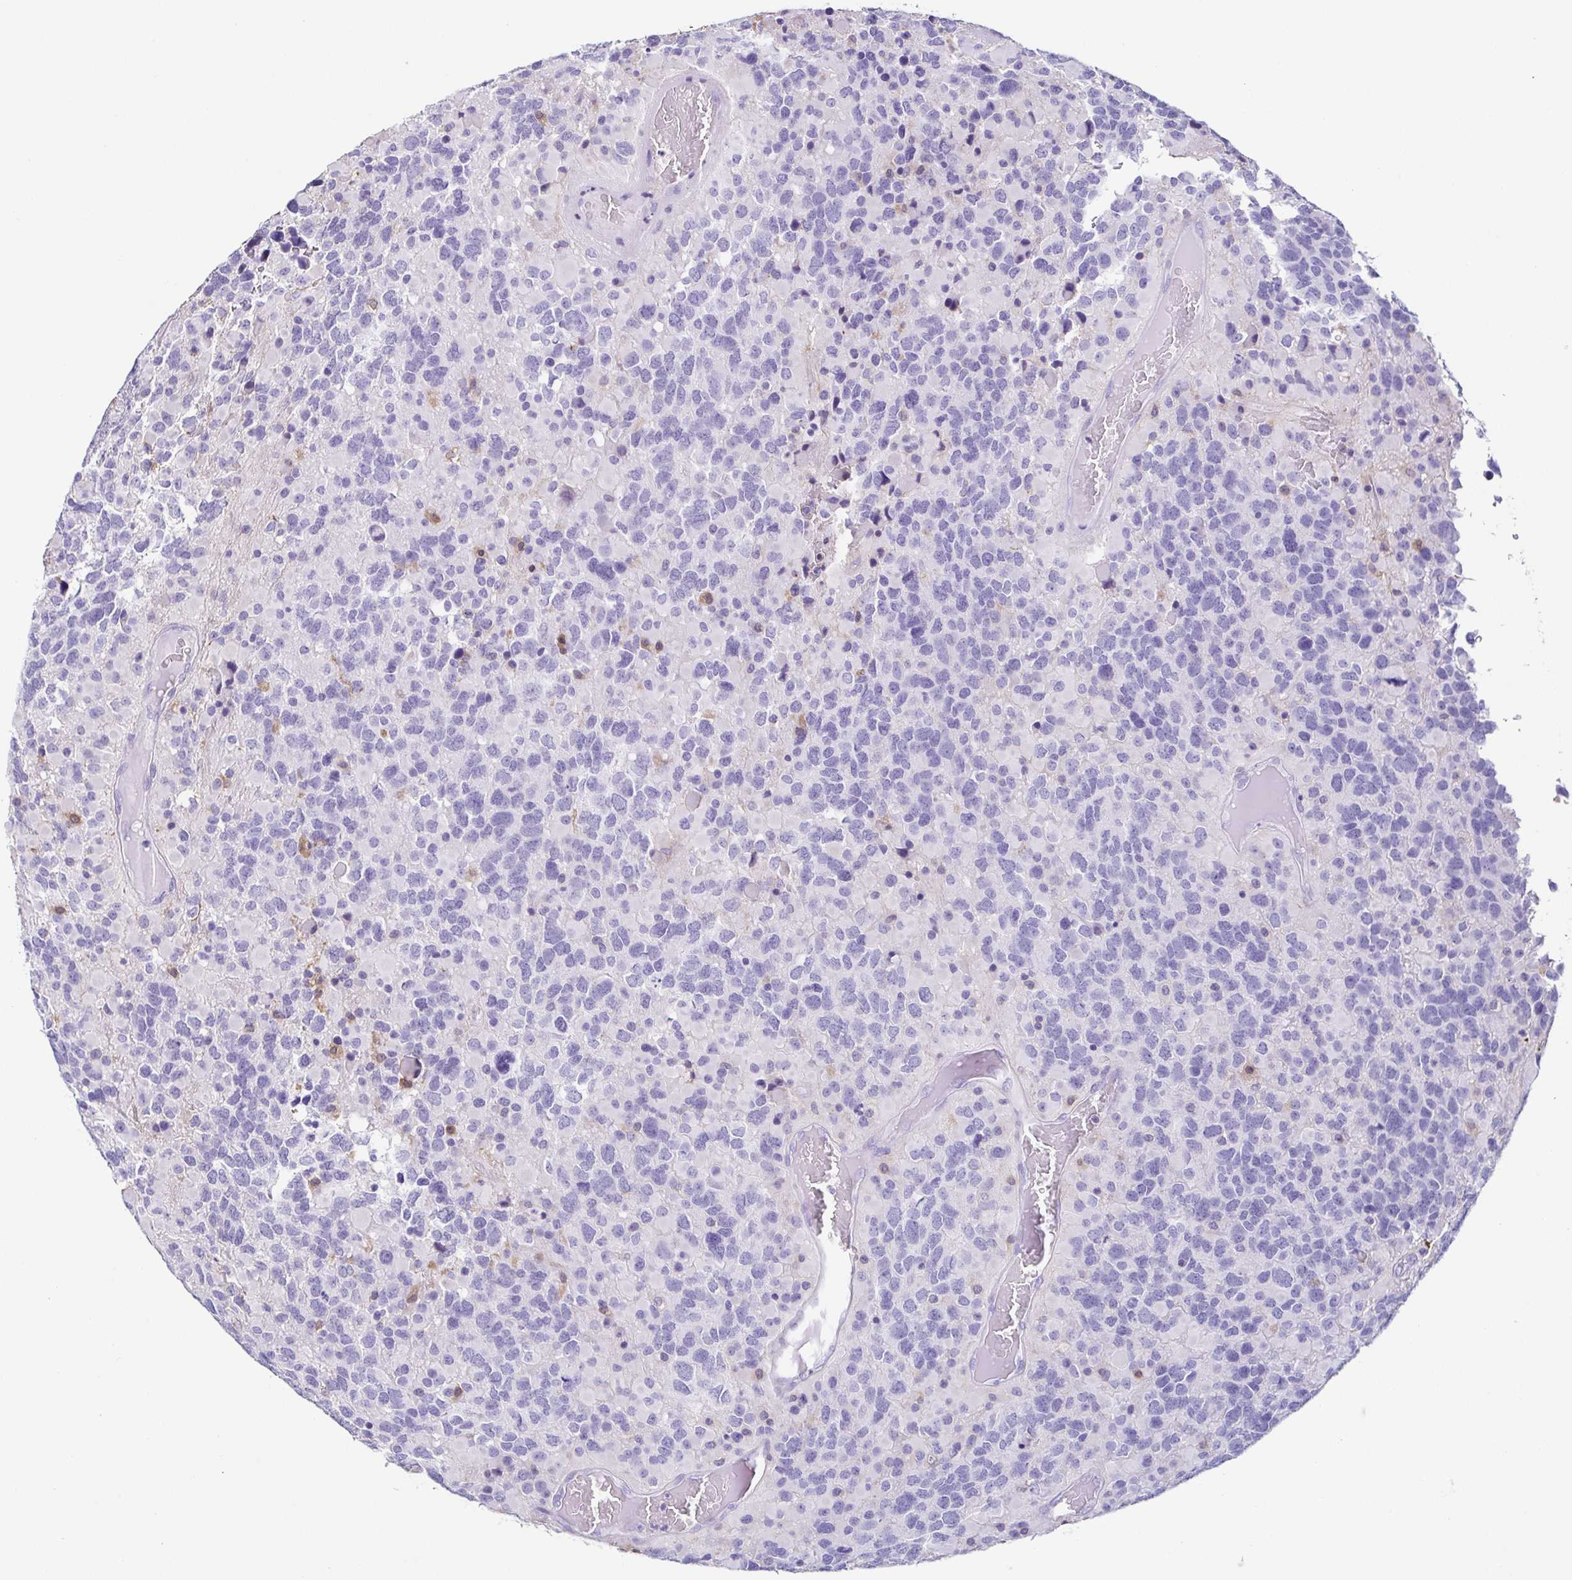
{"staining": {"intensity": "negative", "quantity": "none", "location": "none"}, "tissue": "glioma", "cell_type": "Tumor cells", "image_type": "cancer", "snomed": [{"axis": "morphology", "description": "Glioma, malignant, High grade"}, {"axis": "topography", "description": "Brain"}], "caption": "This is an immunohistochemistry (IHC) image of human high-grade glioma (malignant). There is no positivity in tumor cells.", "gene": "ANXA10", "patient": {"sex": "female", "age": 40}}